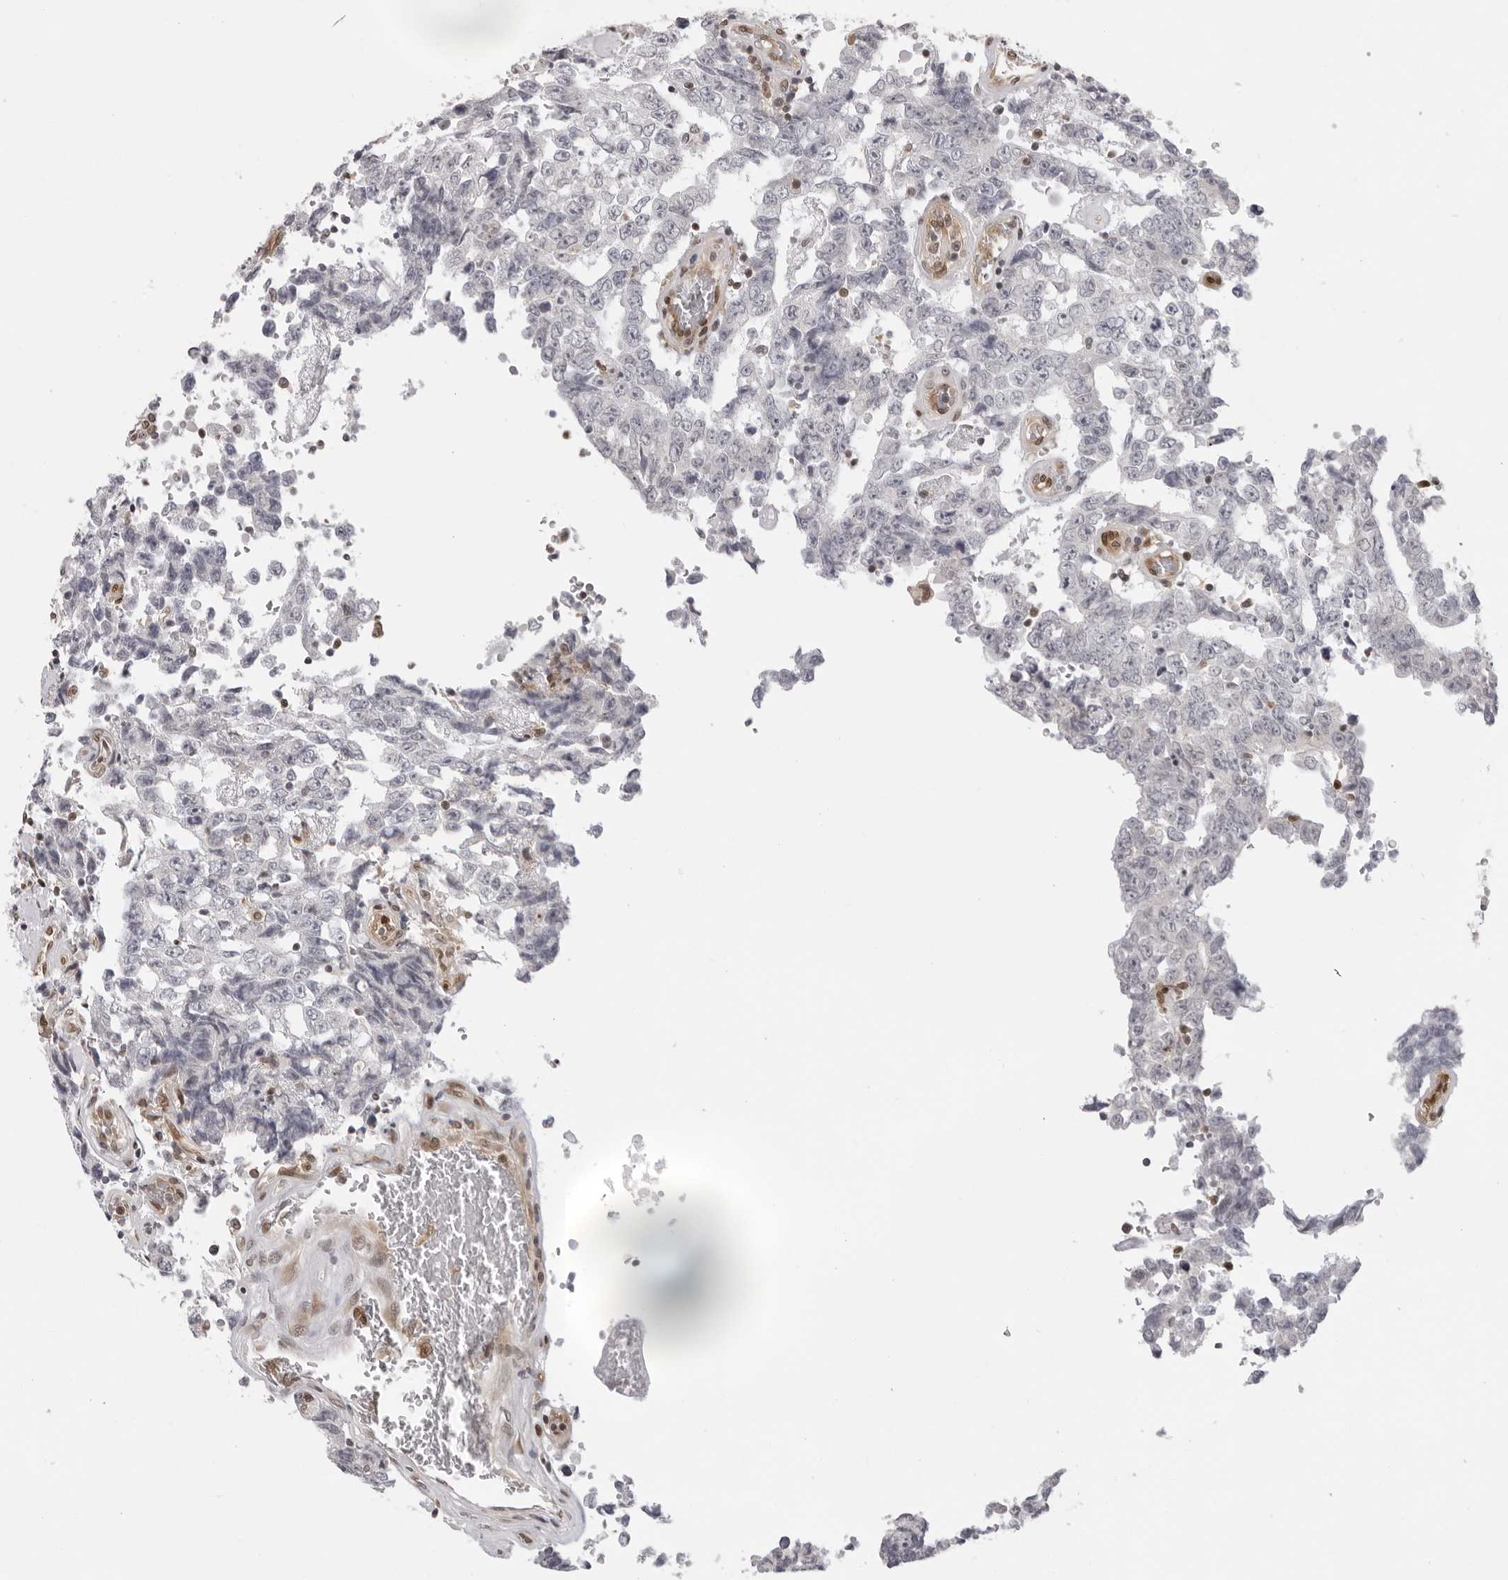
{"staining": {"intensity": "negative", "quantity": "none", "location": "none"}, "tissue": "testis cancer", "cell_type": "Tumor cells", "image_type": "cancer", "snomed": [{"axis": "morphology", "description": "Carcinoma, Embryonal, NOS"}, {"axis": "topography", "description": "Testis"}], "caption": "DAB immunohistochemical staining of testis cancer shows no significant expression in tumor cells.", "gene": "CASP7", "patient": {"sex": "male", "age": 26}}